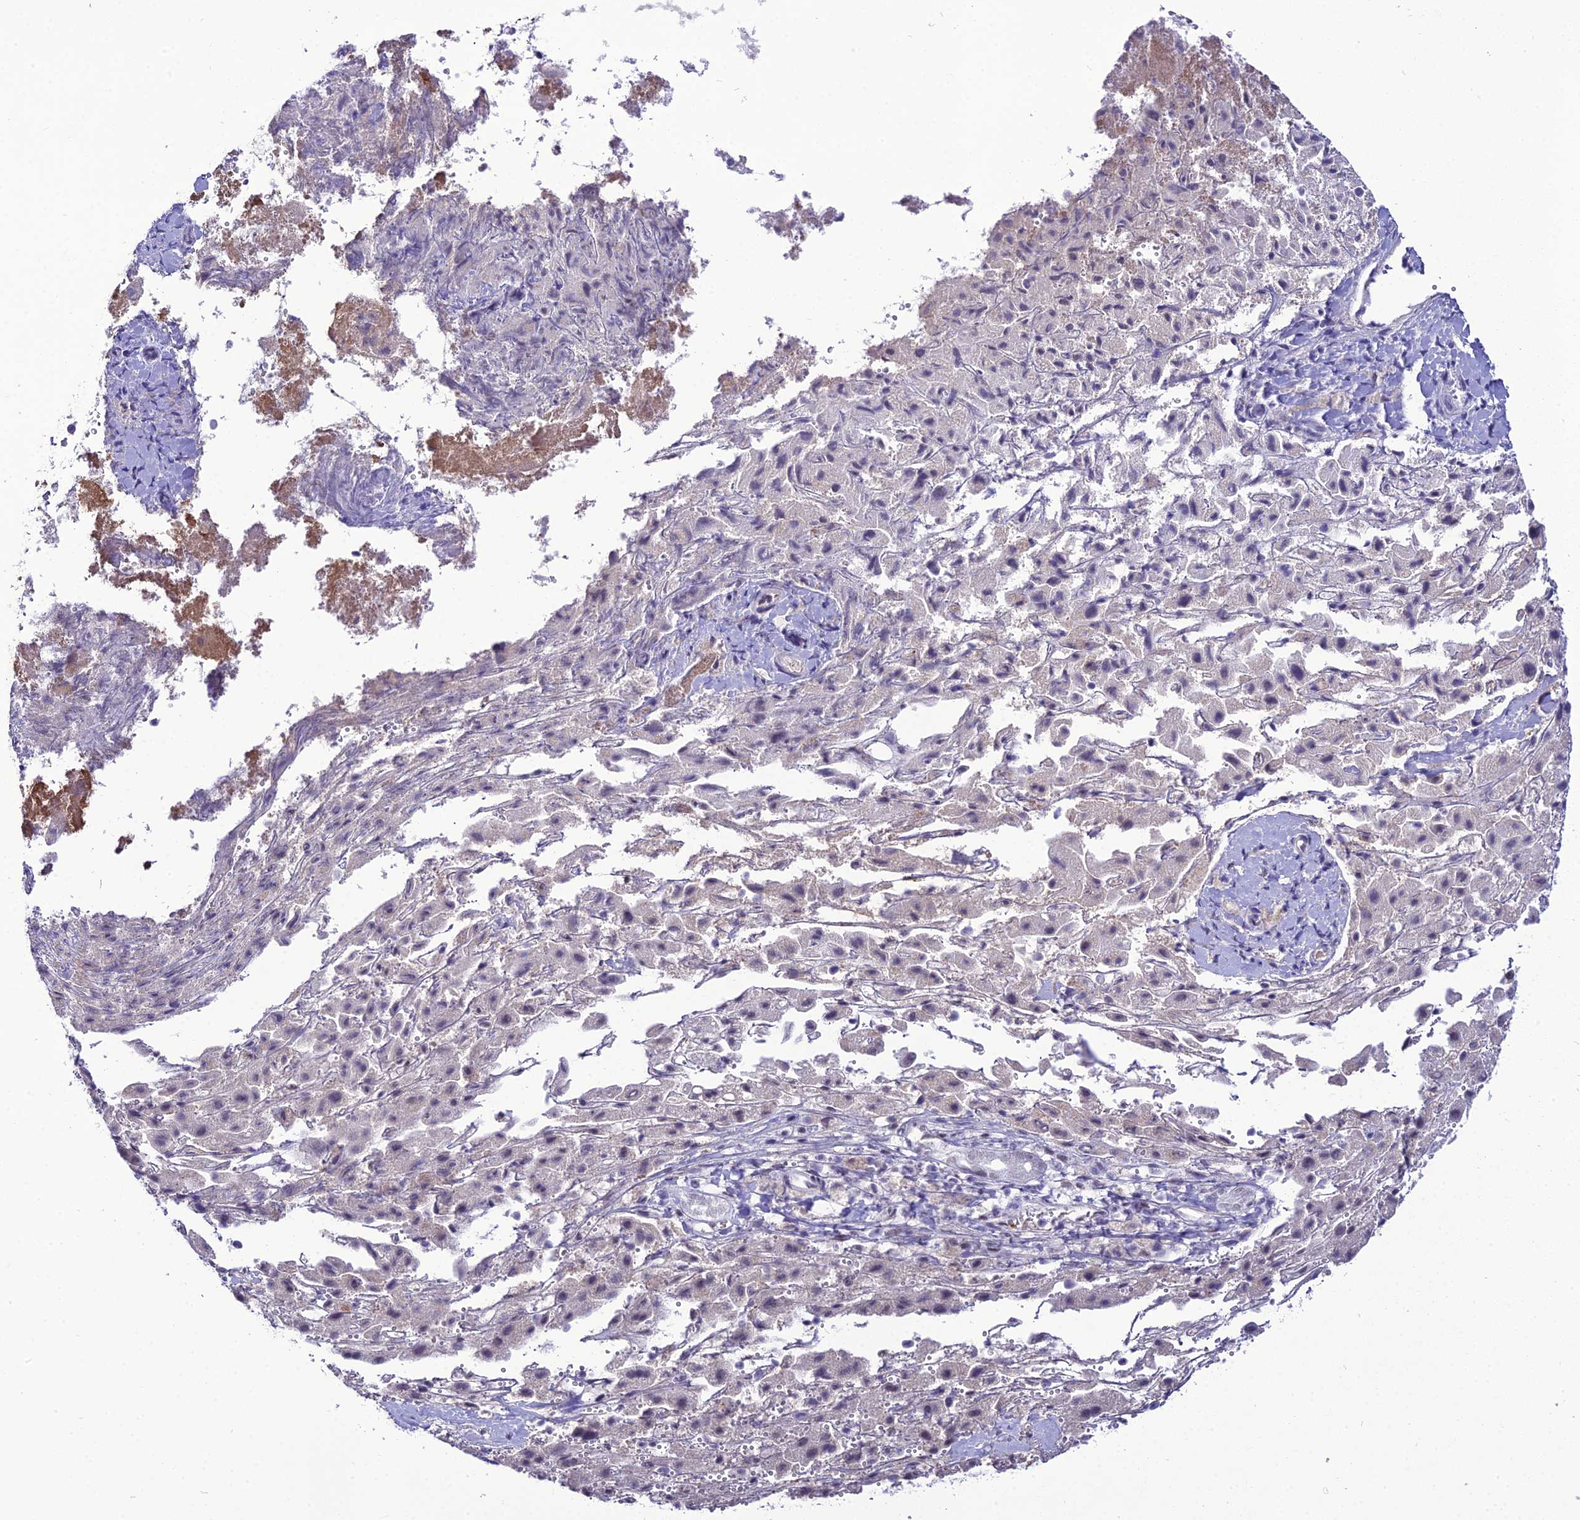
{"staining": {"intensity": "negative", "quantity": "none", "location": "none"}, "tissue": "liver cancer", "cell_type": "Tumor cells", "image_type": "cancer", "snomed": [{"axis": "morphology", "description": "Carcinoma, Hepatocellular, NOS"}, {"axis": "topography", "description": "Liver"}], "caption": "High magnification brightfield microscopy of hepatocellular carcinoma (liver) stained with DAB (brown) and counterstained with hematoxylin (blue): tumor cells show no significant expression.", "gene": "RBM12", "patient": {"sex": "female", "age": 58}}